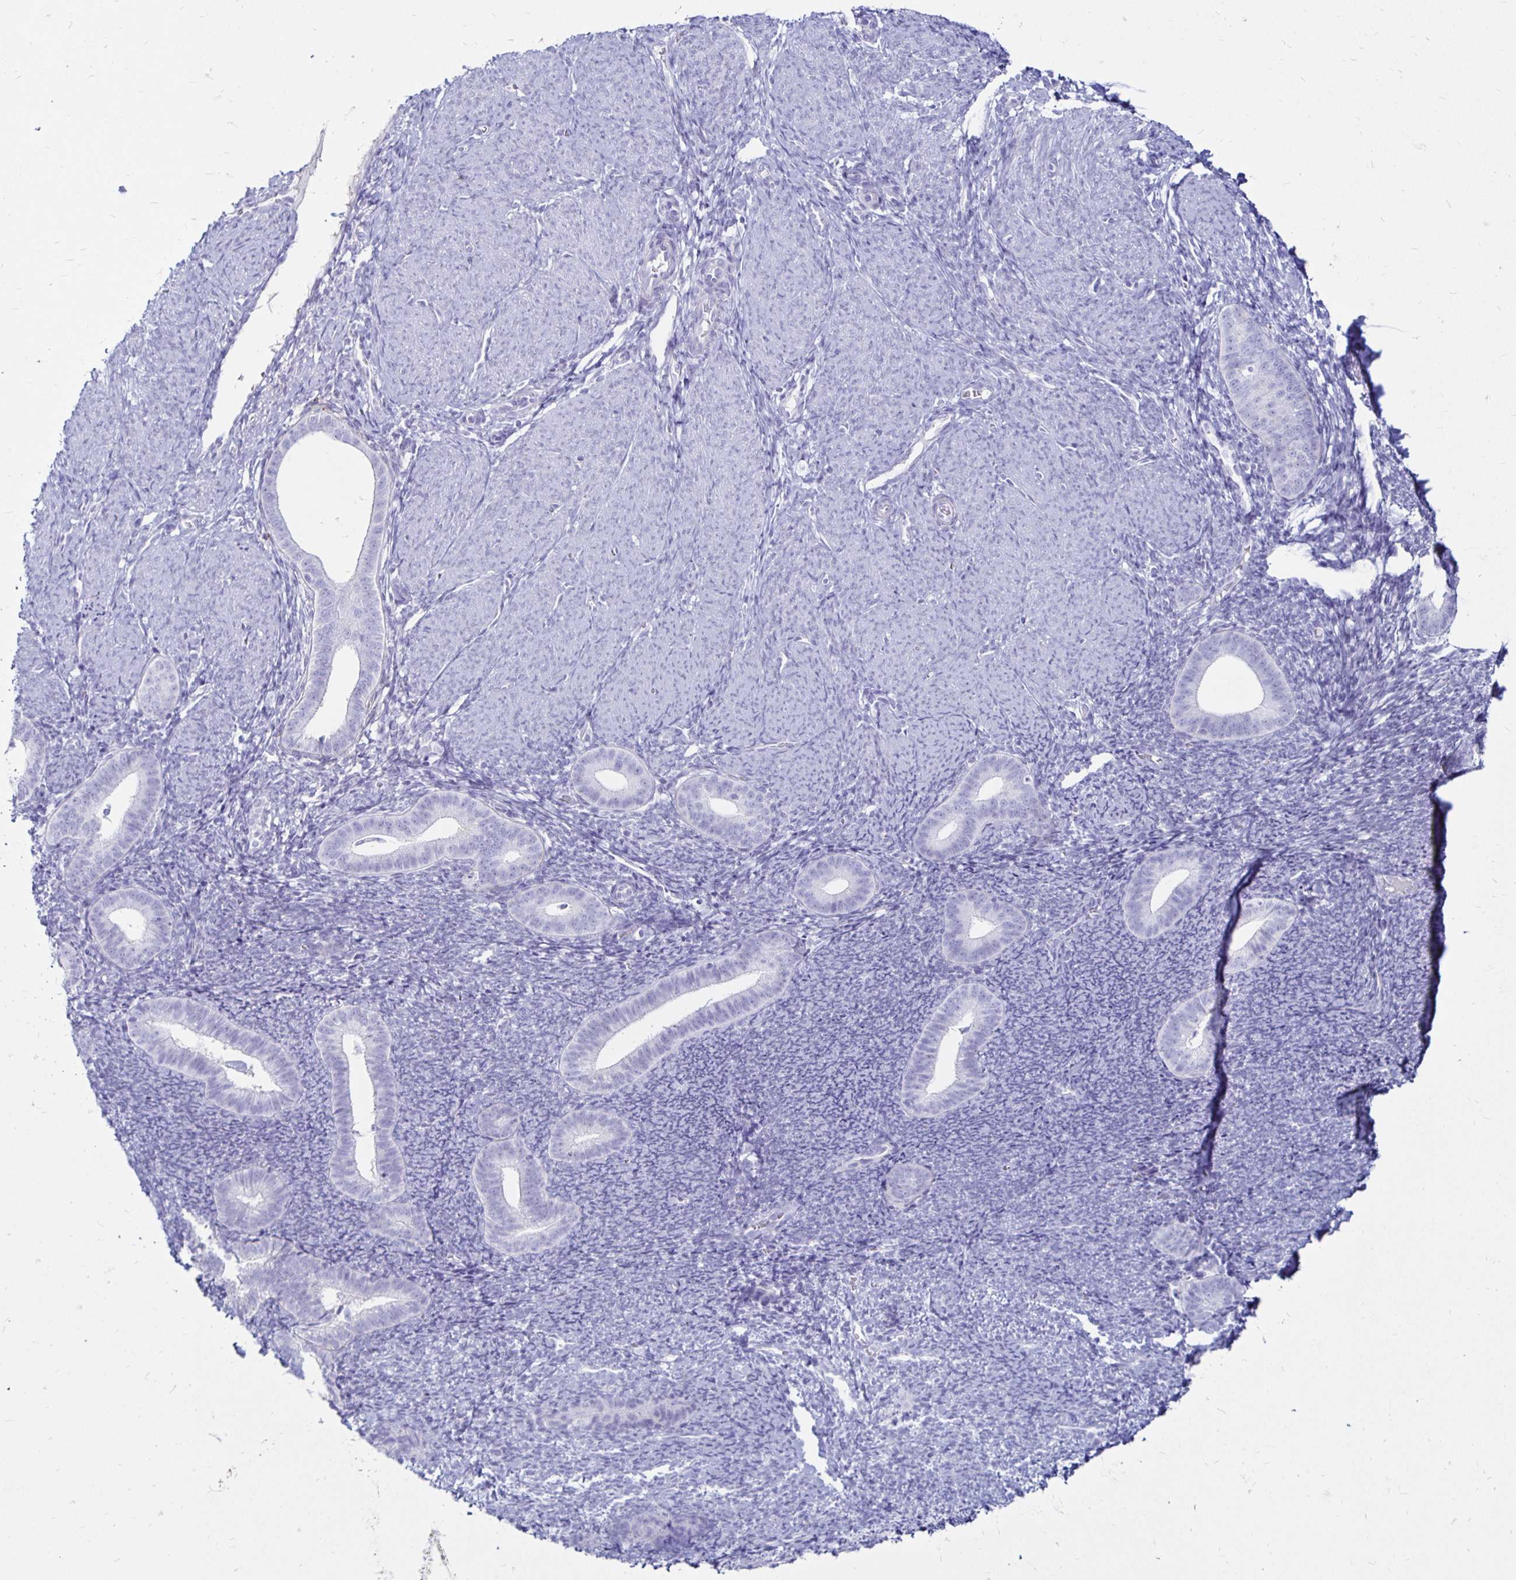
{"staining": {"intensity": "negative", "quantity": "none", "location": "none"}, "tissue": "endometrium", "cell_type": "Cells in endometrial stroma", "image_type": "normal", "snomed": [{"axis": "morphology", "description": "Normal tissue, NOS"}, {"axis": "topography", "description": "Endometrium"}], "caption": "High power microscopy image of an immunohistochemistry photomicrograph of normal endometrium, revealing no significant positivity in cells in endometrial stroma. Brightfield microscopy of IHC stained with DAB (brown) and hematoxylin (blue), captured at high magnification.", "gene": "TIMP1", "patient": {"sex": "female", "age": 39}}